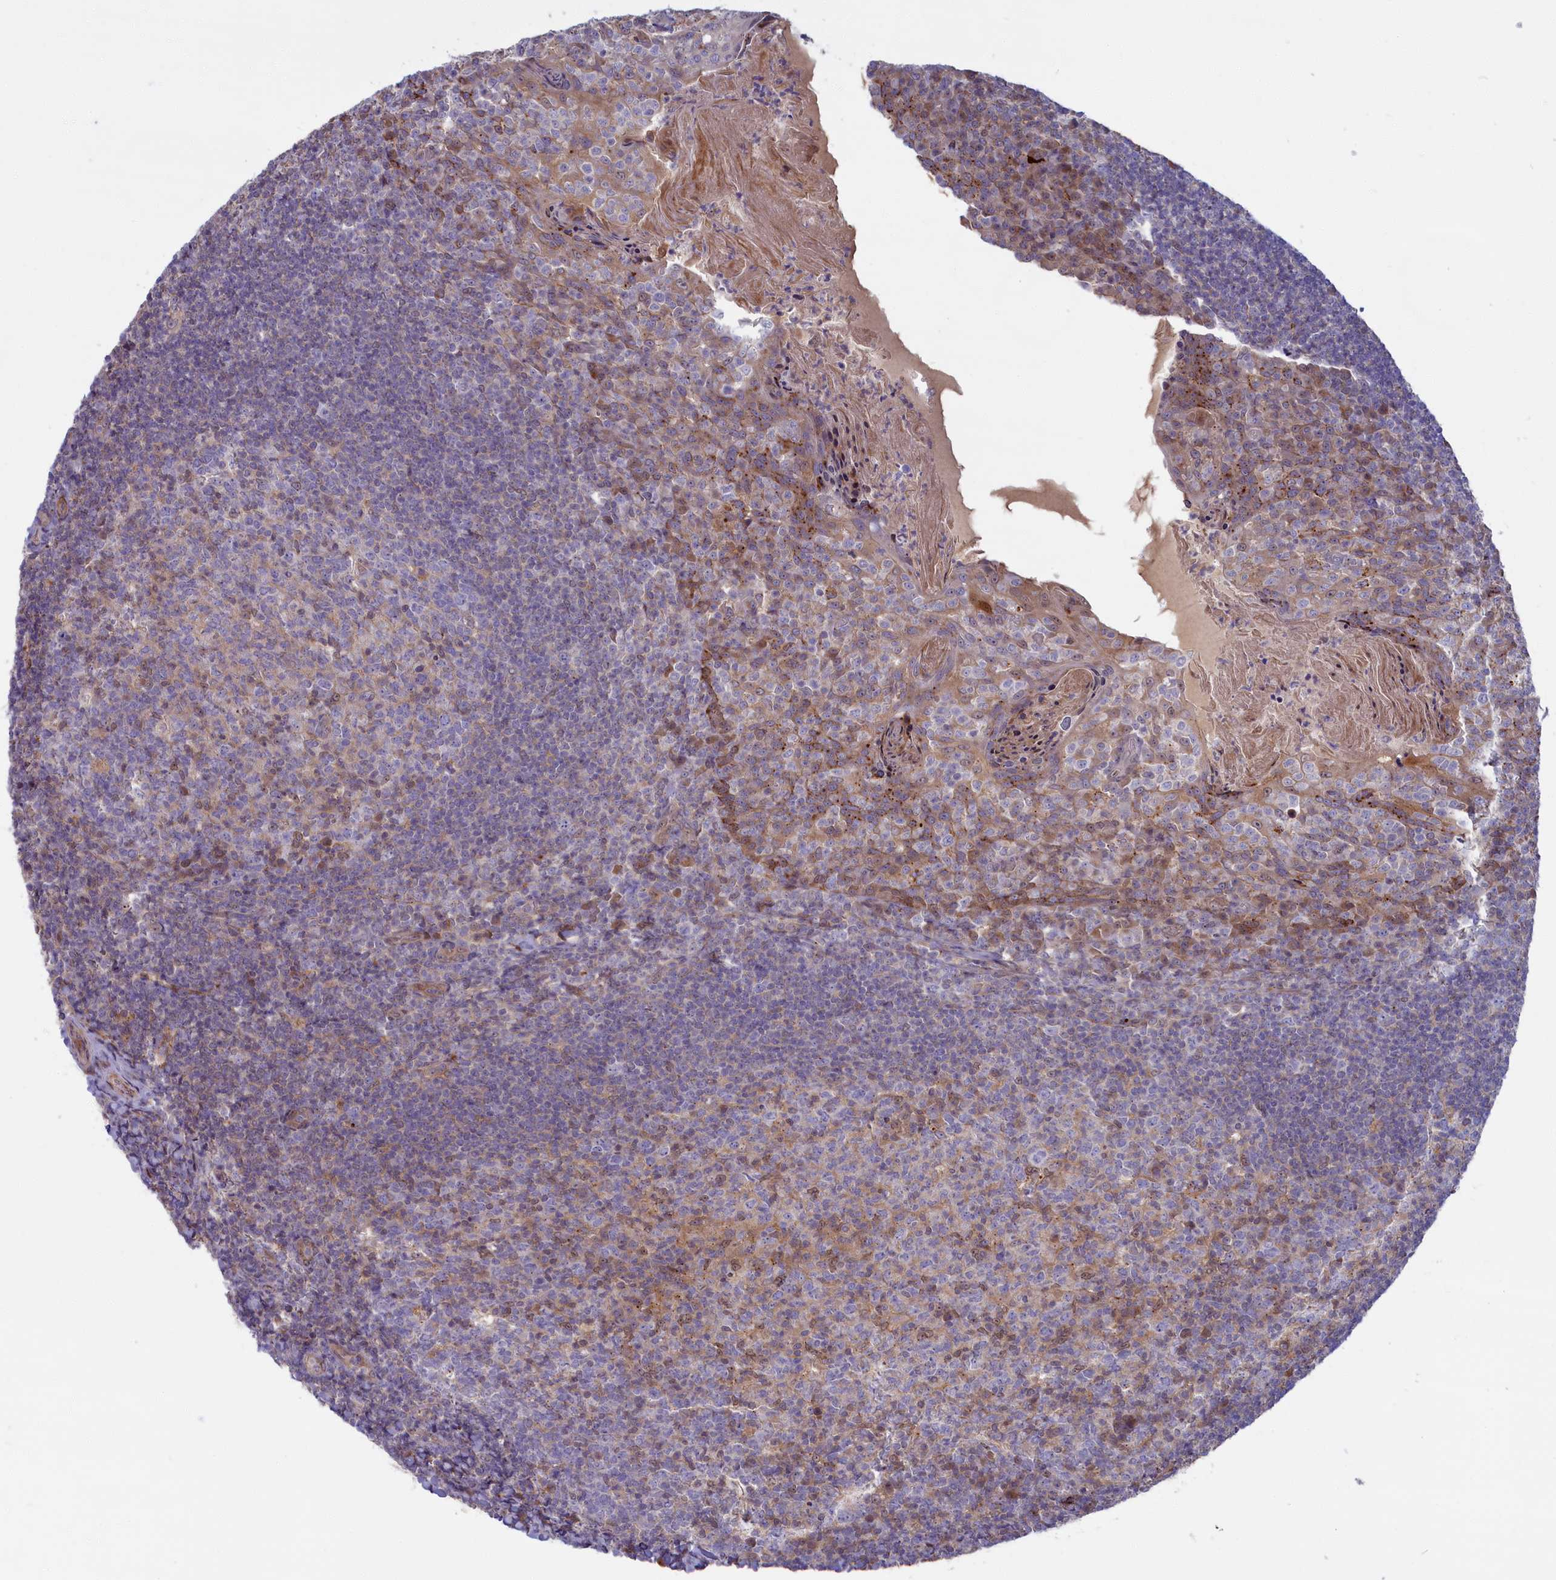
{"staining": {"intensity": "weak", "quantity": "<25%", "location": "cytoplasmic/membranous"}, "tissue": "tonsil", "cell_type": "Germinal center cells", "image_type": "normal", "snomed": [{"axis": "morphology", "description": "Normal tissue, NOS"}, {"axis": "topography", "description": "Tonsil"}], "caption": "IHC of normal human tonsil reveals no expression in germinal center cells. (DAB IHC visualized using brightfield microscopy, high magnification).", "gene": "FCSK", "patient": {"sex": "female", "age": 10}}